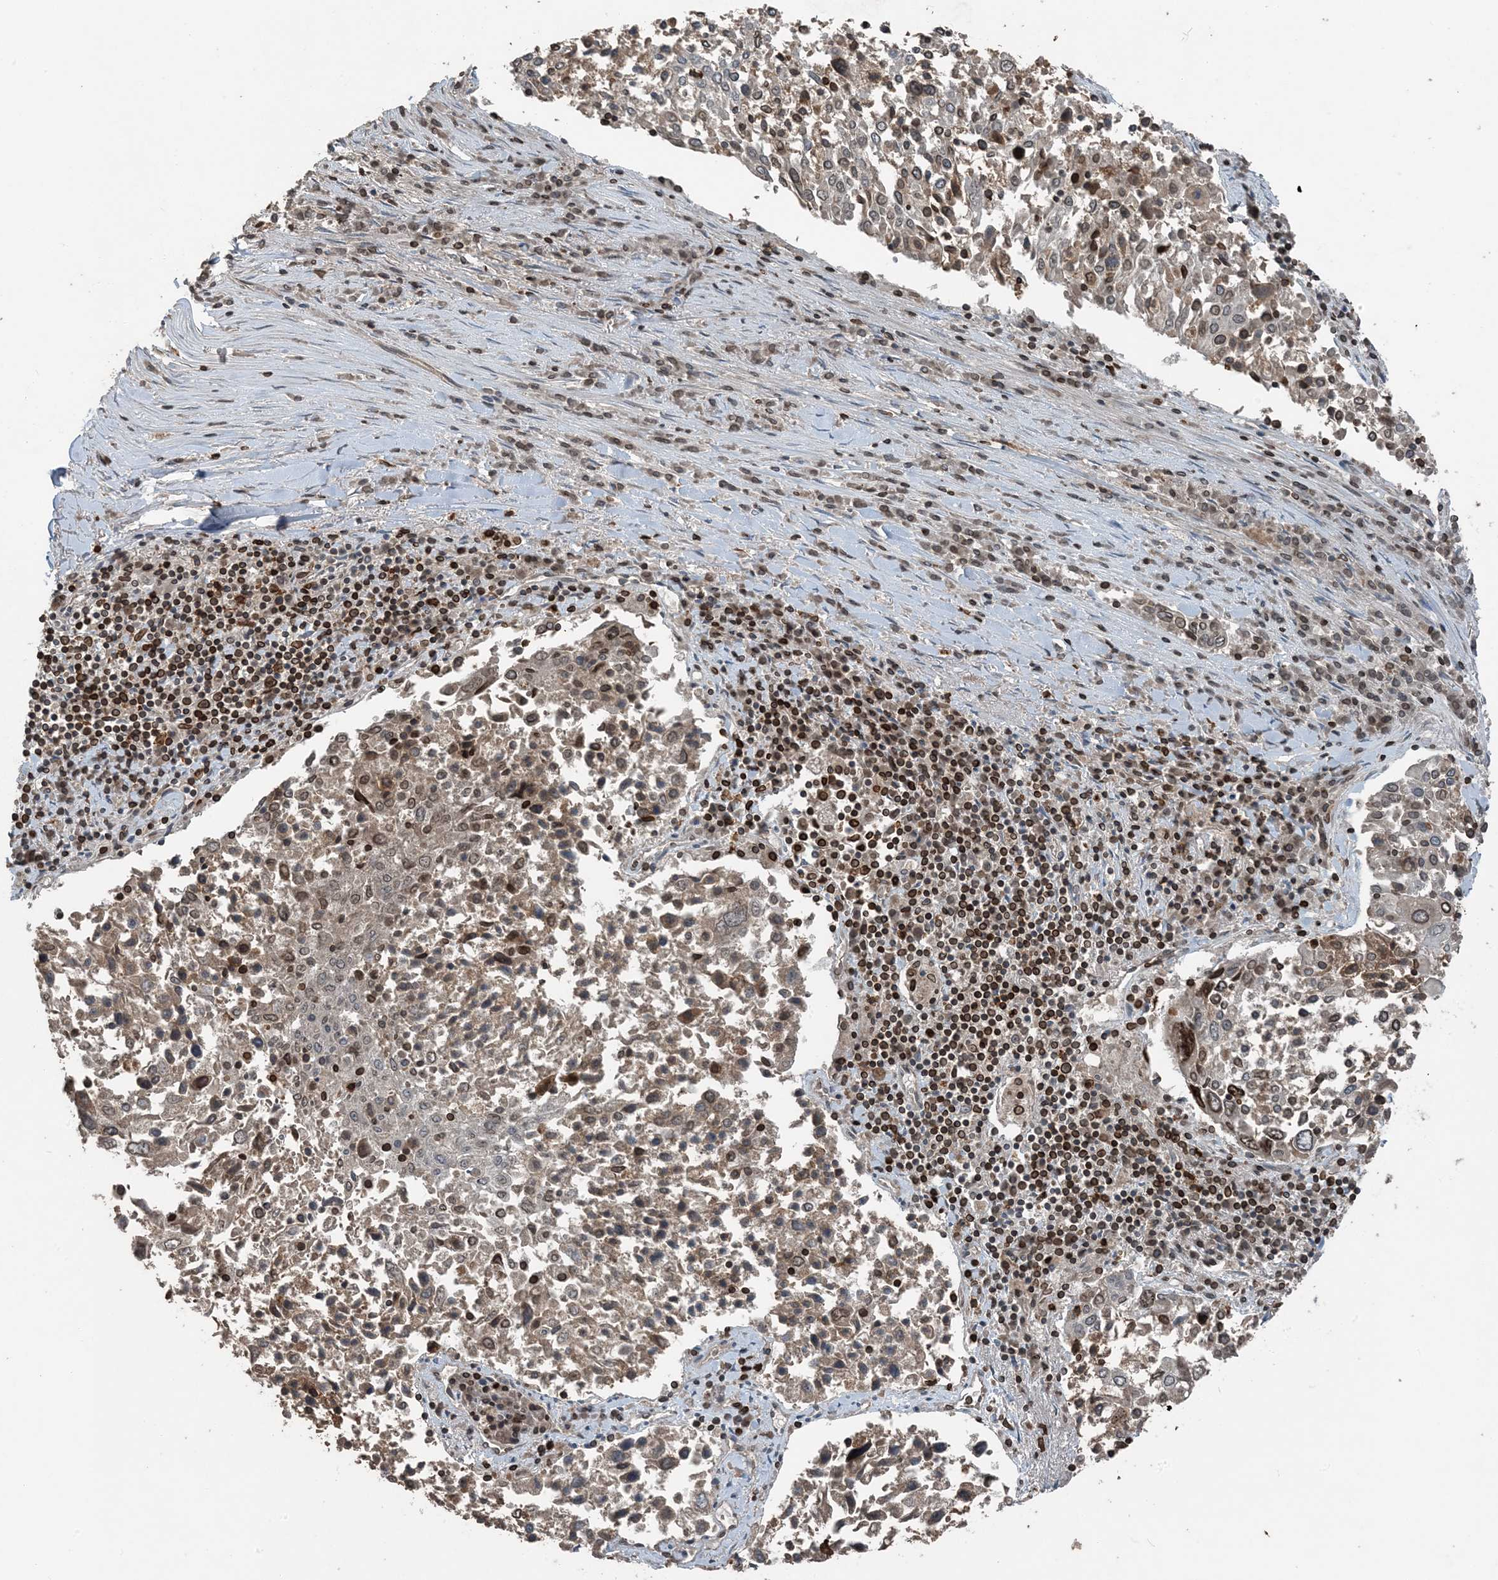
{"staining": {"intensity": "weak", "quantity": "25%-75%", "location": "cytoplasmic/membranous,nuclear"}, "tissue": "lung cancer", "cell_type": "Tumor cells", "image_type": "cancer", "snomed": [{"axis": "morphology", "description": "Squamous cell carcinoma, NOS"}, {"axis": "topography", "description": "Lung"}], "caption": "Protein expression analysis of human lung cancer reveals weak cytoplasmic/membranous and nuclear positivity in about 25%-75% of tumor cells.", "gene": "ZFAND2B", "patient": {"sex": "male", "age": 65}}